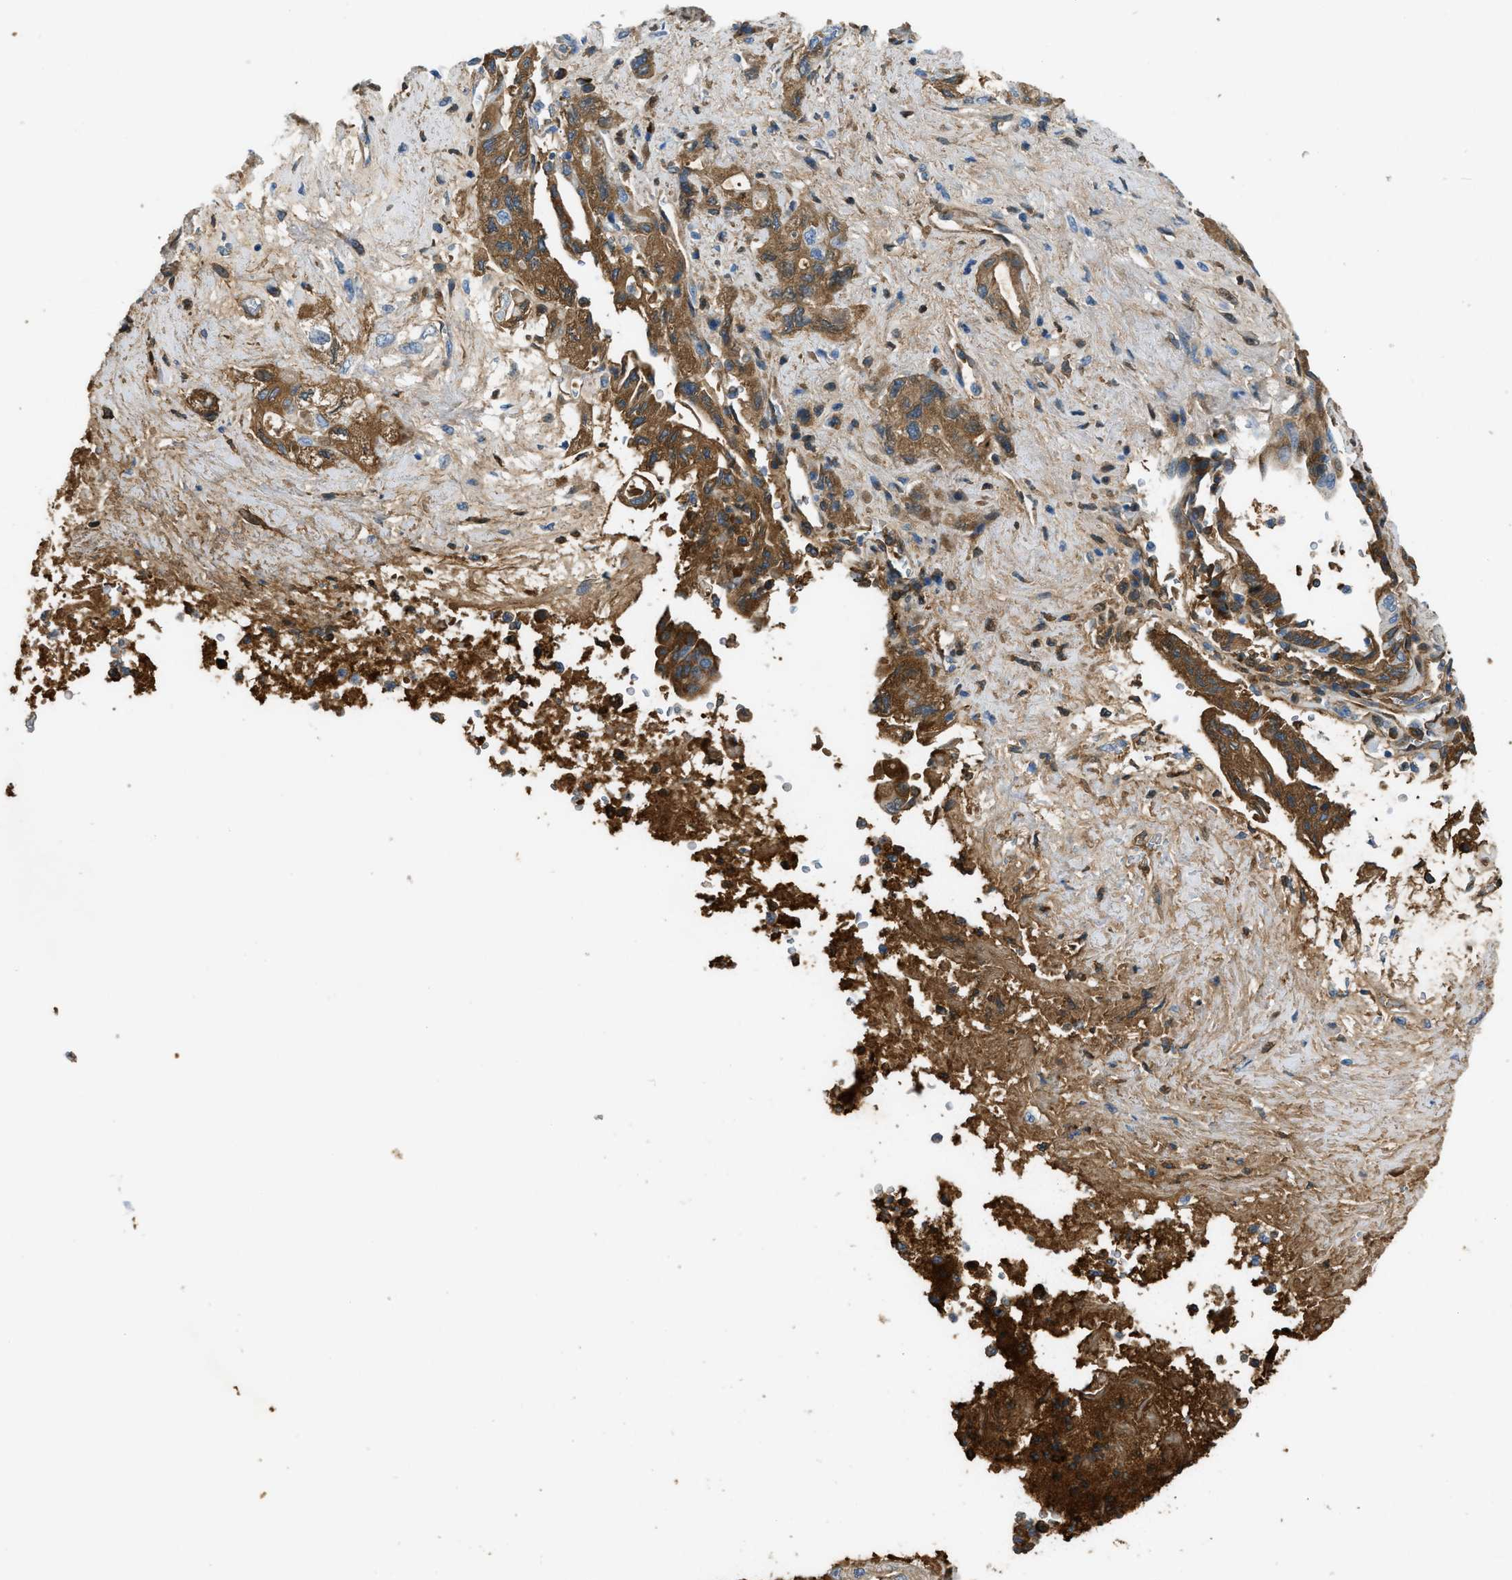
{"staining": {"intensity": "moderate", "quantity": "25%-75%", "location": "cytoplasmic/membranous"}, "tissue": "pancreatic cancer", "cell_type": "Tumor cells", "image_type": "cancer", "snomed": [{"axis": "morphology", "description": "Adenocarcinoma, NOS"}, {"axis": "topography", "description": "Pancreas"}], "caption": "An image showing moderate cytoplasmic/membranous staining in approximately 25%-75% of tumor cells in adenocarcinoma (pancreatic), as visualized by brown immunohistochemical staining.", "gene": "STC1", "patient": {"sex": "female", "age": 73}}